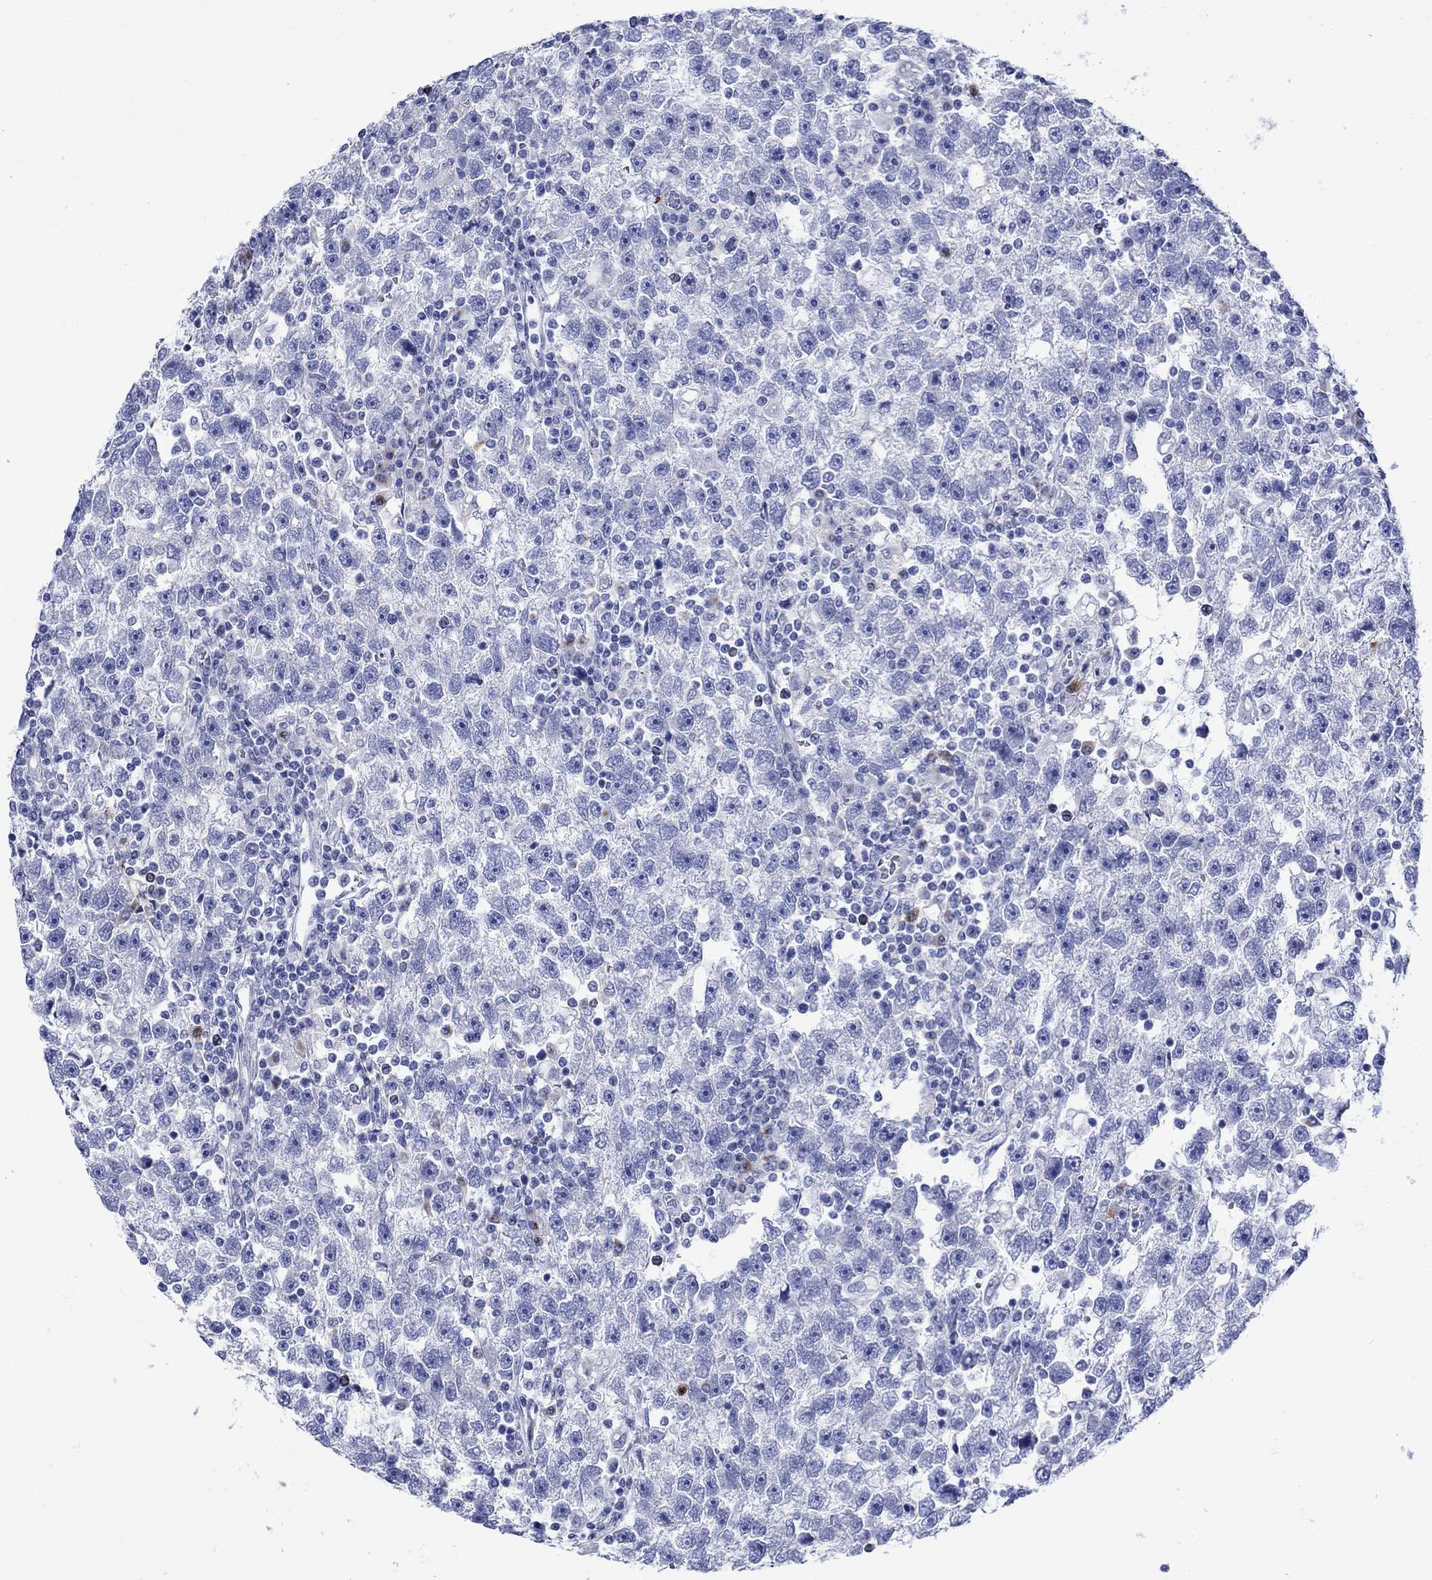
{"staining": {"intensity": "negative", "quantity": "none", "location": "none"}, "tissue": "testis cancer", "cell_type": "Tumor cells", "image_type": "cancer", "snomed": [{"axis": "morphology", "description": "Seminoma, NOS"}, {"axis": "topography", "description": "Testis"}], "caption": "Immunohistochemistry histopathology image of neoplastic tissue: testis seminoma stained with DAB (3,3'-diaminobenzidine) exhibits no significant protein expression in tumor cells.", "gene": "ANKMY1", "patient": {"sex": "male", "age": 47}}